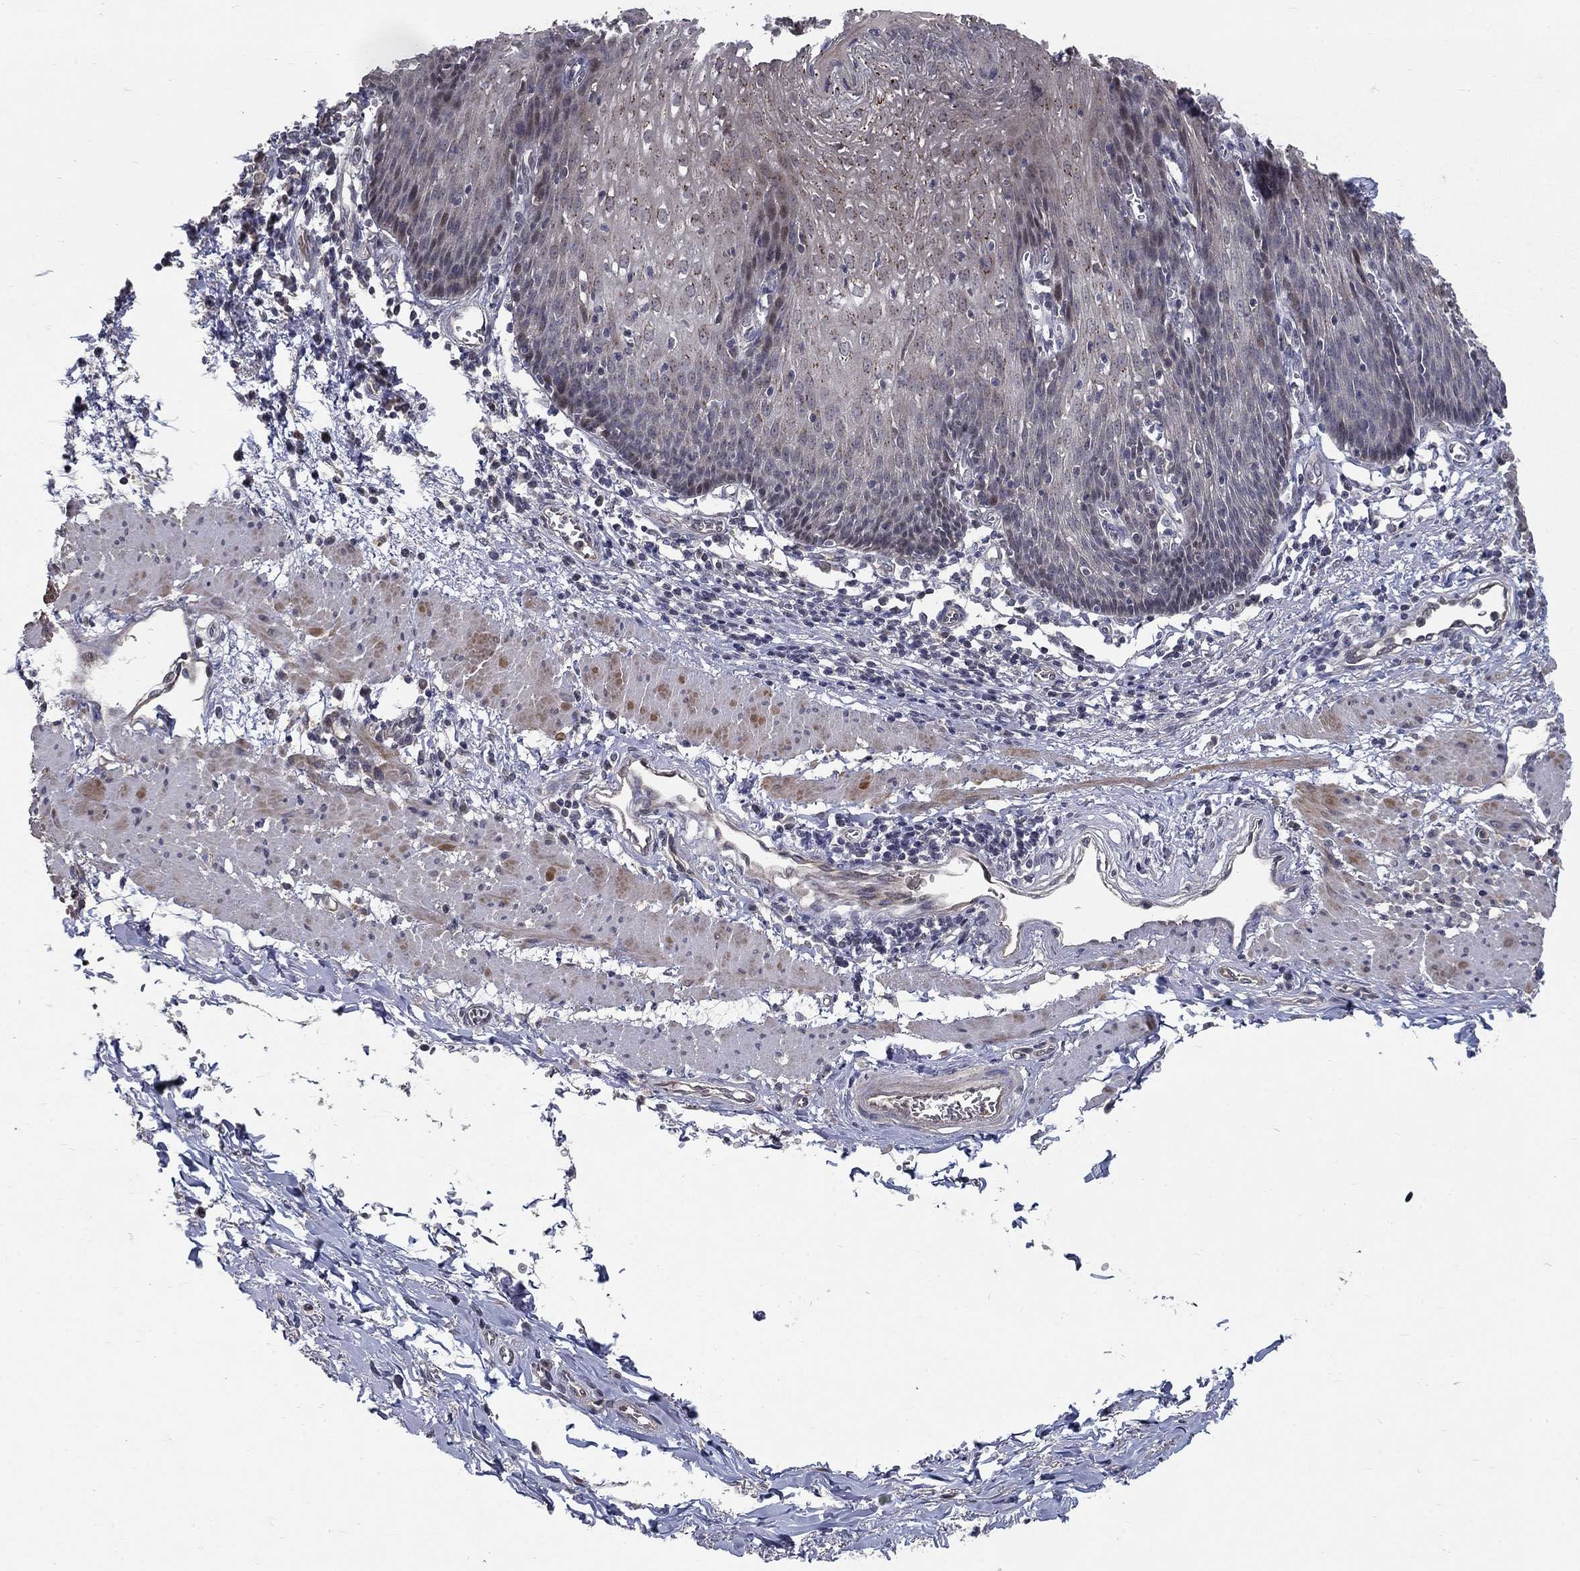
{"staining": {"intensity": "moderate", "quantity": "<25%", "location": "cytoplasmic/membranous"}, "tissue": "esophagus", "cell_type": "Squamous epithelial cells", "image_type": "normal", "snomed": [{"axis": "morphology", "description": "Normal tissue, NOS"}, {"axis": "topography", "description": "Esophagus"}], "caption": "DAB immunohistochemical staining of normal human esophagus reveals moderate cytoplasmic/membranous protein staining in approximately <25% of squamous epithelial cells.", "gene": "FAM3B", "patient": {"sex": "male", "age": 57}}